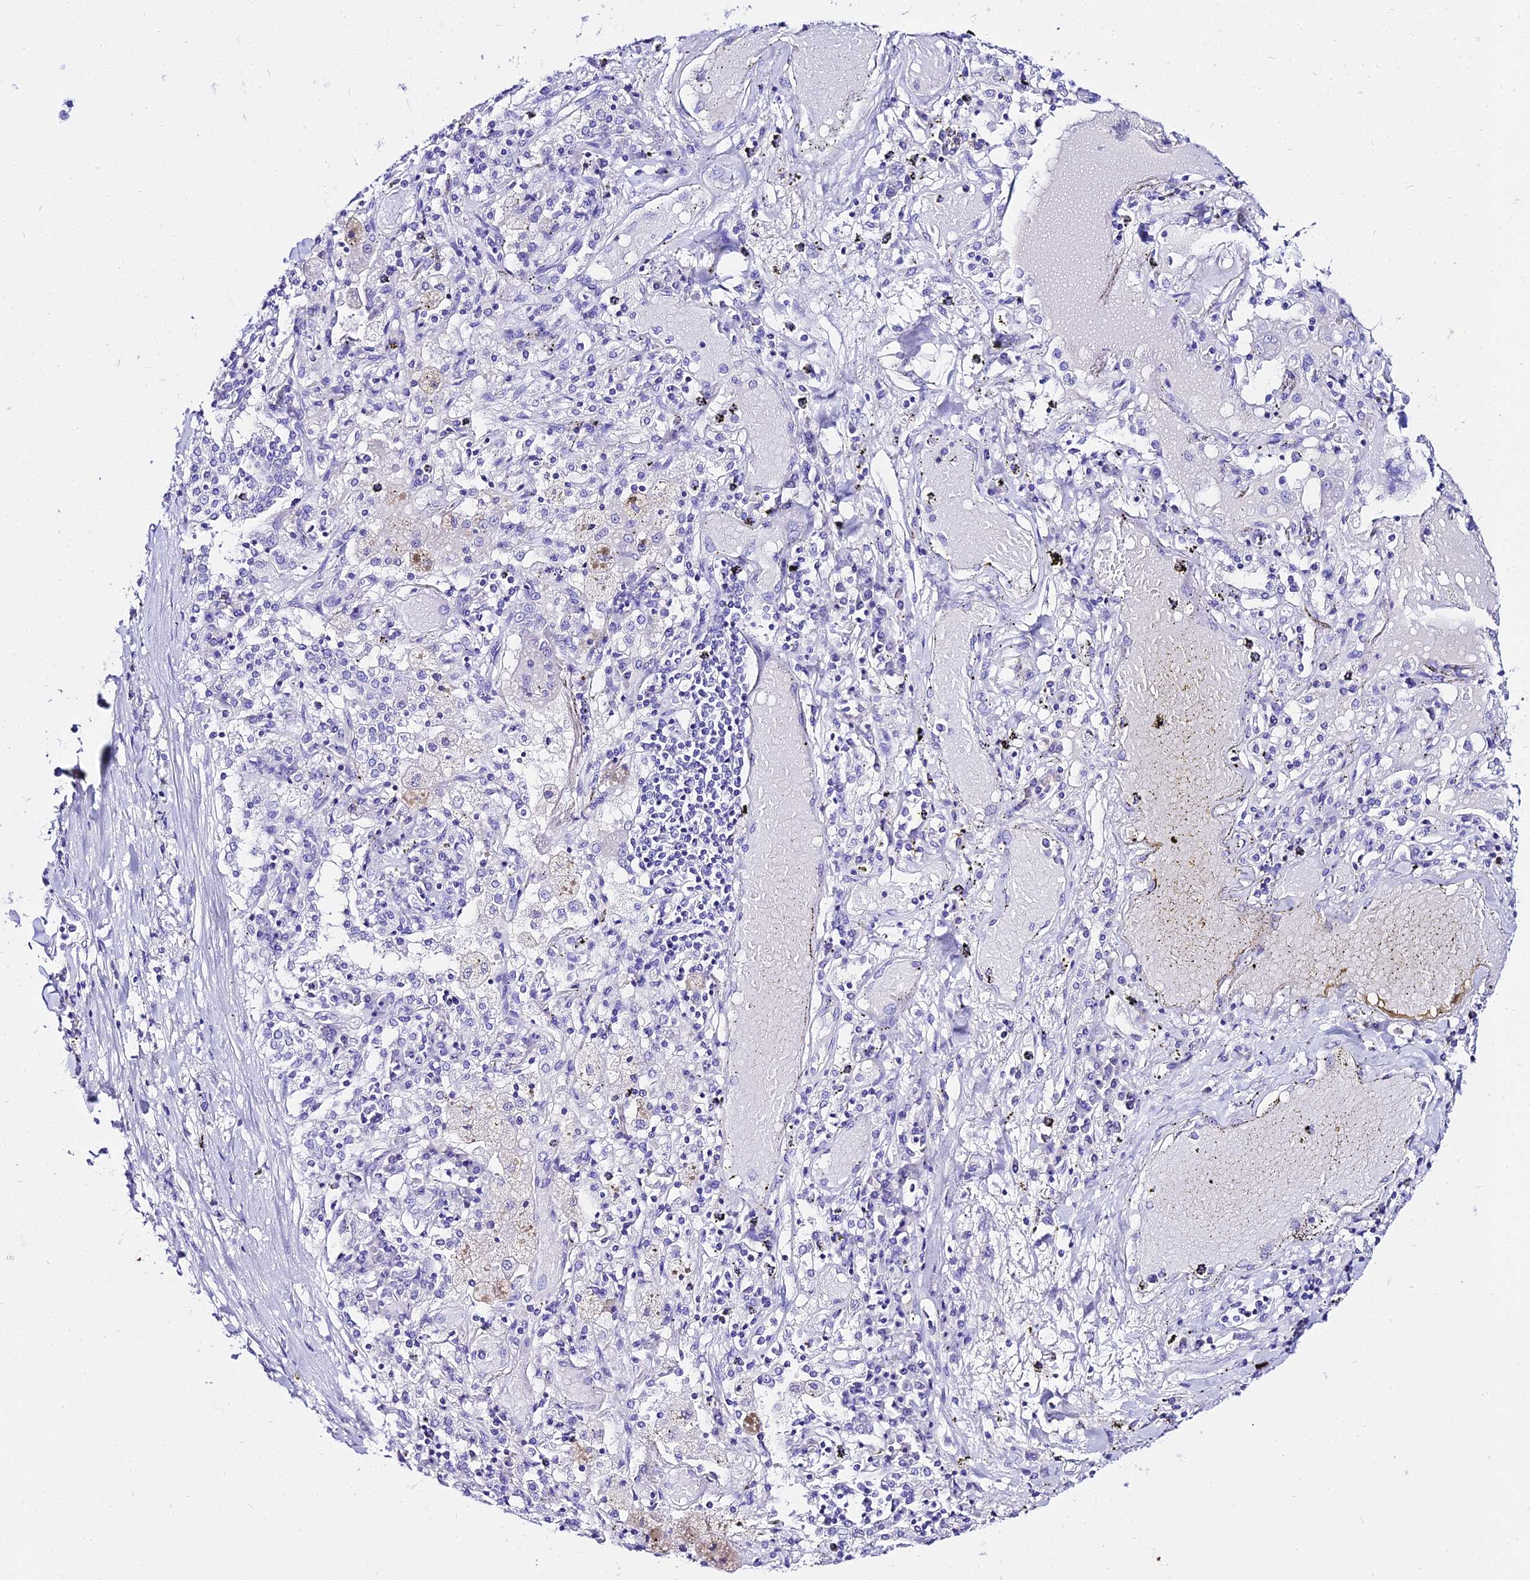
{"staining": {"intensity": "negative", "quantity": "none", "location": "none"}, "tissue": "lung cancer", "cell_type": "Tumor cells", "image_type": "cancer", "snomed": [{"axis": "morphology", "description": "Squamous cell carcinoma, NOS"}, {"axis": "topography", "description": "Lung"}], "caption": "This is an immunohistochemistry micrograph of human lung cancer. There is no expression in tumor cells.", "gene": "TUBA3D", "patient": {"sex": "male", "age": 65}}